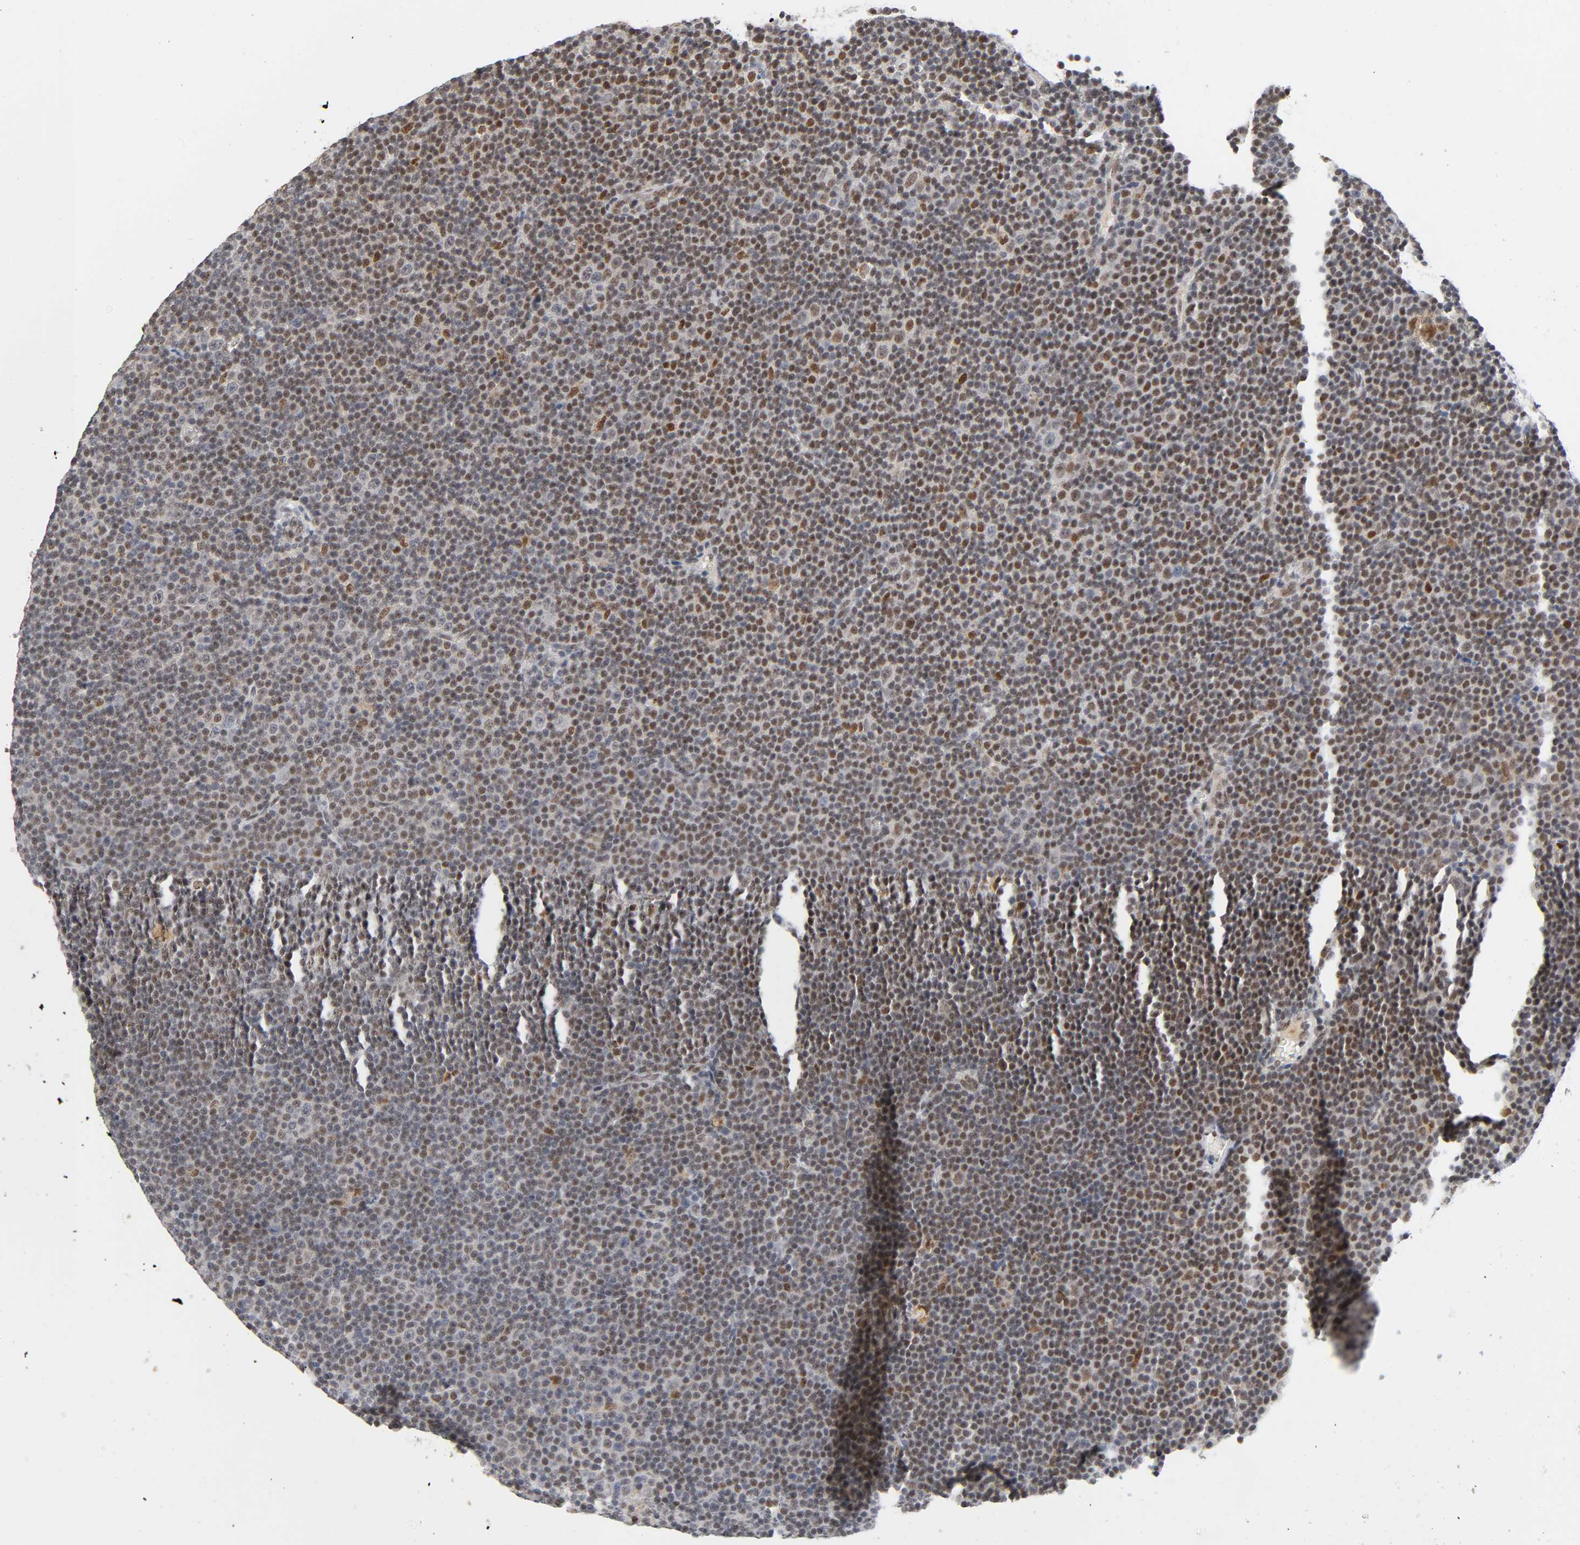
{"staining": {"intensity": "moderate", "quantity": "25%-75%", "location": "cytoplasmic/membranous,nuclear"}, "tissue": "lymphoma", "cell_type": "Tumor cells", "image_type": "cancer", "snomed": [{"axis": "morphology", "description": "Malignant lymphoma, non-Hodgkin's type, Low grade"}, {"axis": "topography", "description": "Lymph node"}], "caption": "A medium amount of moderate cytoplasmic/membranous and nuclear positivity is seen in approximately 25%-75% of tumor cells in low-grade malignant lymphoma, non-Hodgkin's type tissue. (IHC, brightfield microscopy, high magnification).", "gene": "KAT2B", "patient": {"sex": "female", "age": 67}}